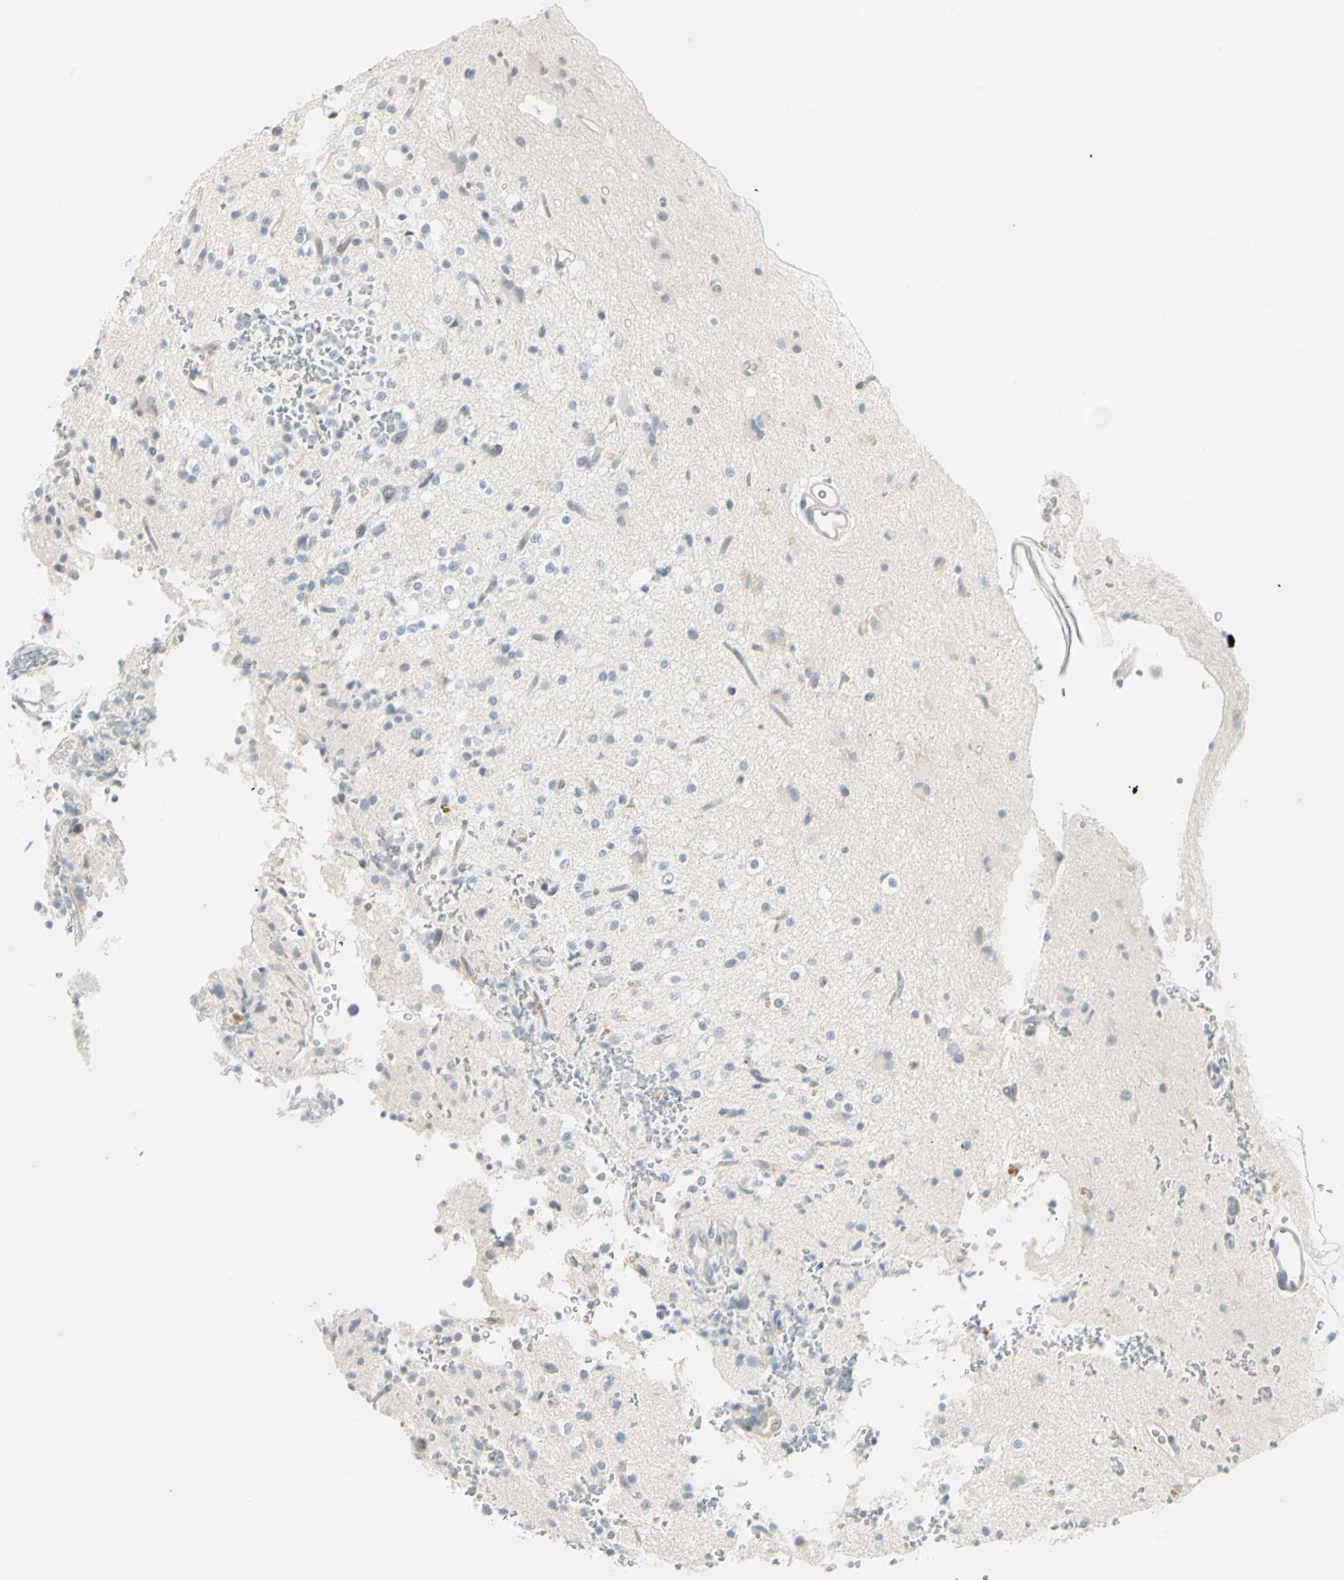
{"staining": {"intensity": "negative", "quantity": "none", "location": "none"}, "tissue": "glioma", "cell_type": "Tumor cells", "image_type": "cancer", "snomed": [{"axis": "morphology", "description": "Glioma, malignant, High grade"}, {"axis": "topography", "description": "Brain"}], "caption": "Immunohistochemistry of human malignant glioma (high-grade) demonstrates no staining in tumor cells. Brightfield microscopy of immunohistochemistry (IHC) stained with DAB (brown) and hematoxylin (blue), captured at high magnification.", "gene": "MLLT10", "patient": {"sex": "male", "age": 47}}